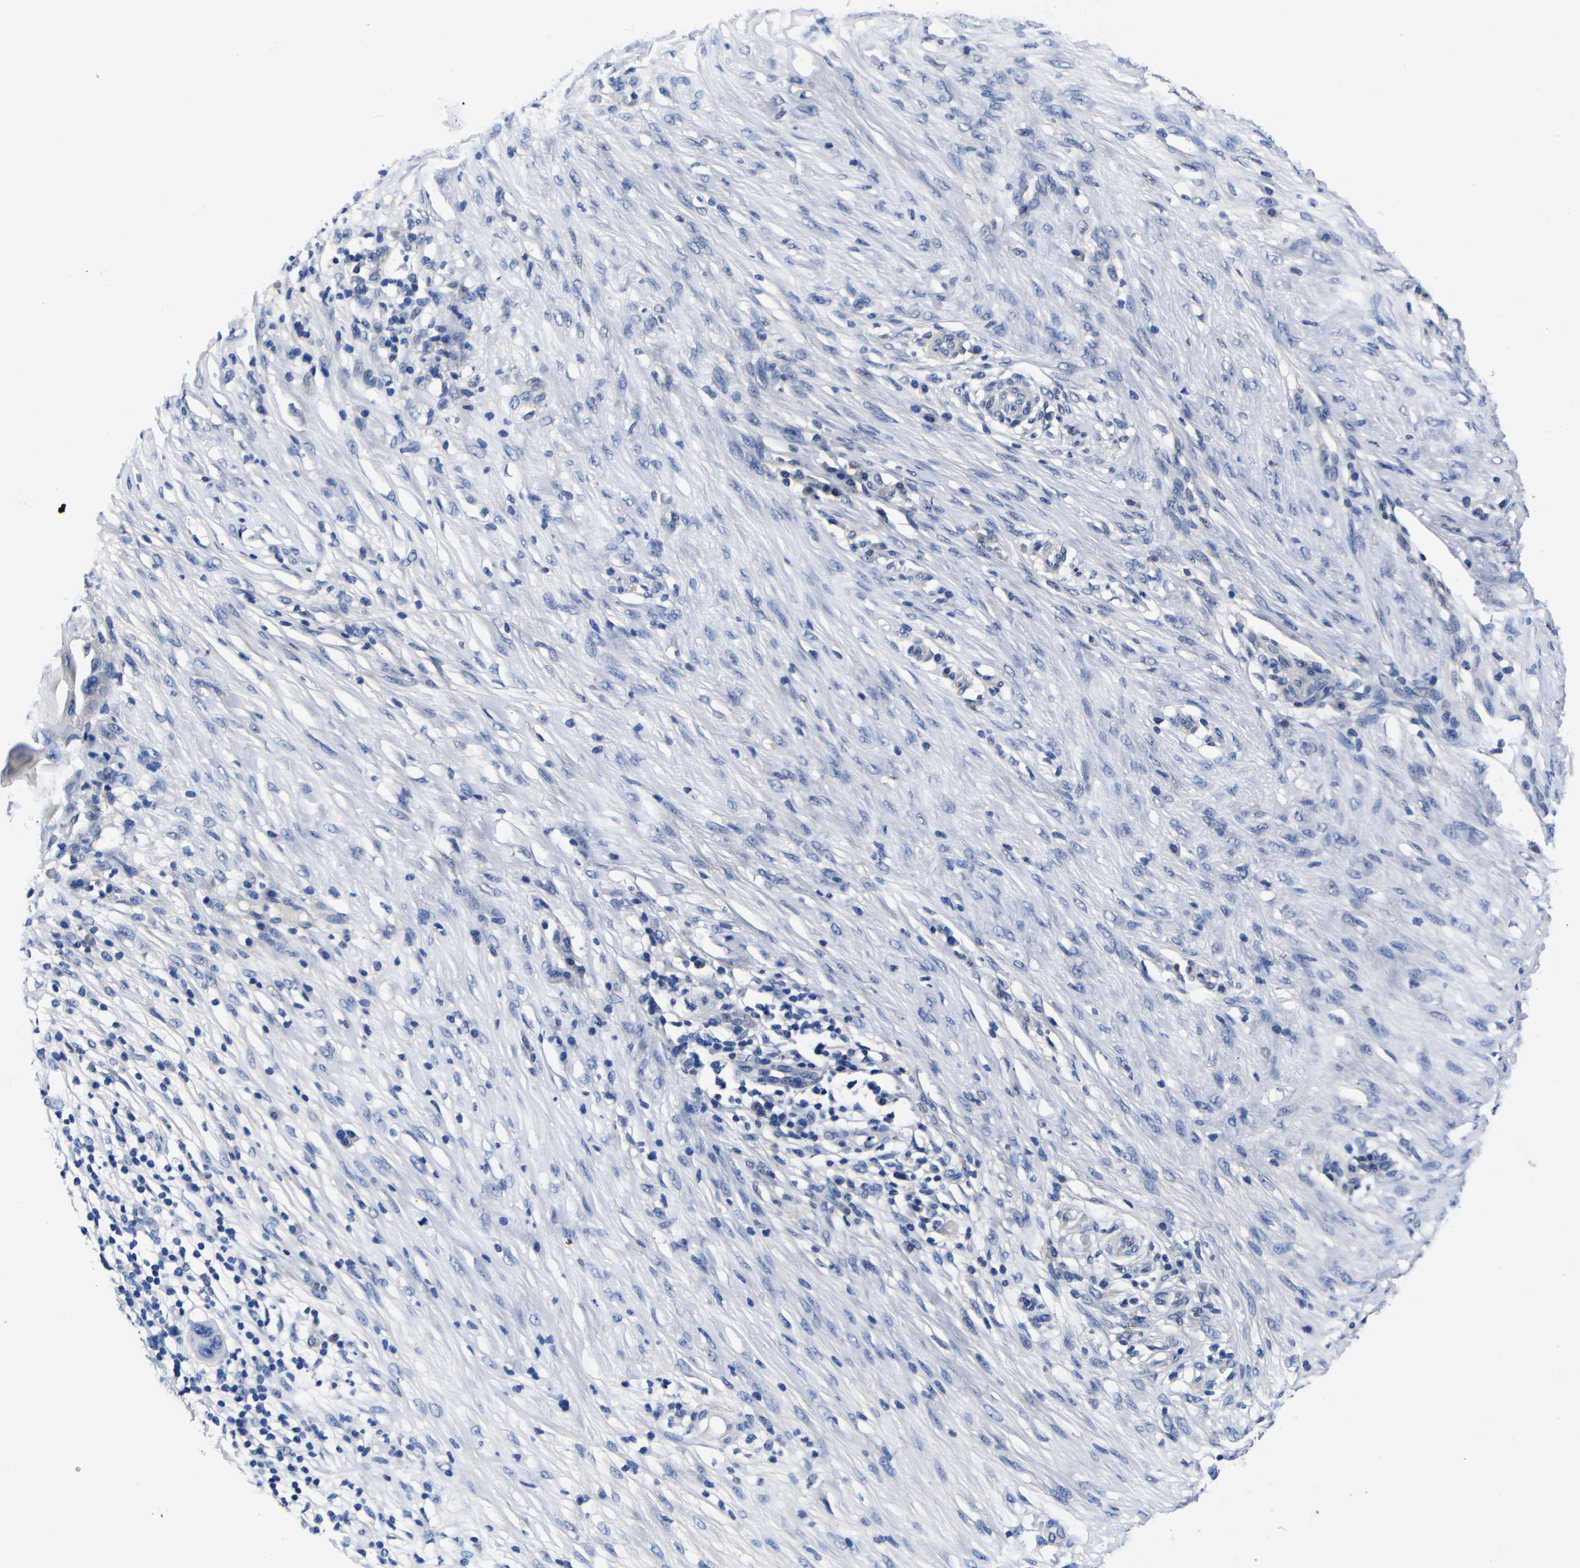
{"staining": {"intensity": "negative", "quantity": "none", "location": "none"}, "tissue": "skin cancer", "cell_type": "Tumor cells", "image_type": "cancer", "snomed": [{"axis": "morphology", "description": "Squamous cell carcinoma, NOS"}, {"axis": "topography", "description": "Skin"}], "caption": "IHC photomicrograph of neoplastic tissue: human skin cancer (squamous cell carcinoma) stained with DAB (3,3'-diaminobenzidine) displays no significant protein positivity in tumor cells. (Brightfield microscopy of DAB immunohistochemistry at high magnification).", "gene": "FAM110B", "patient": {"sex": "female", "age": 44}}